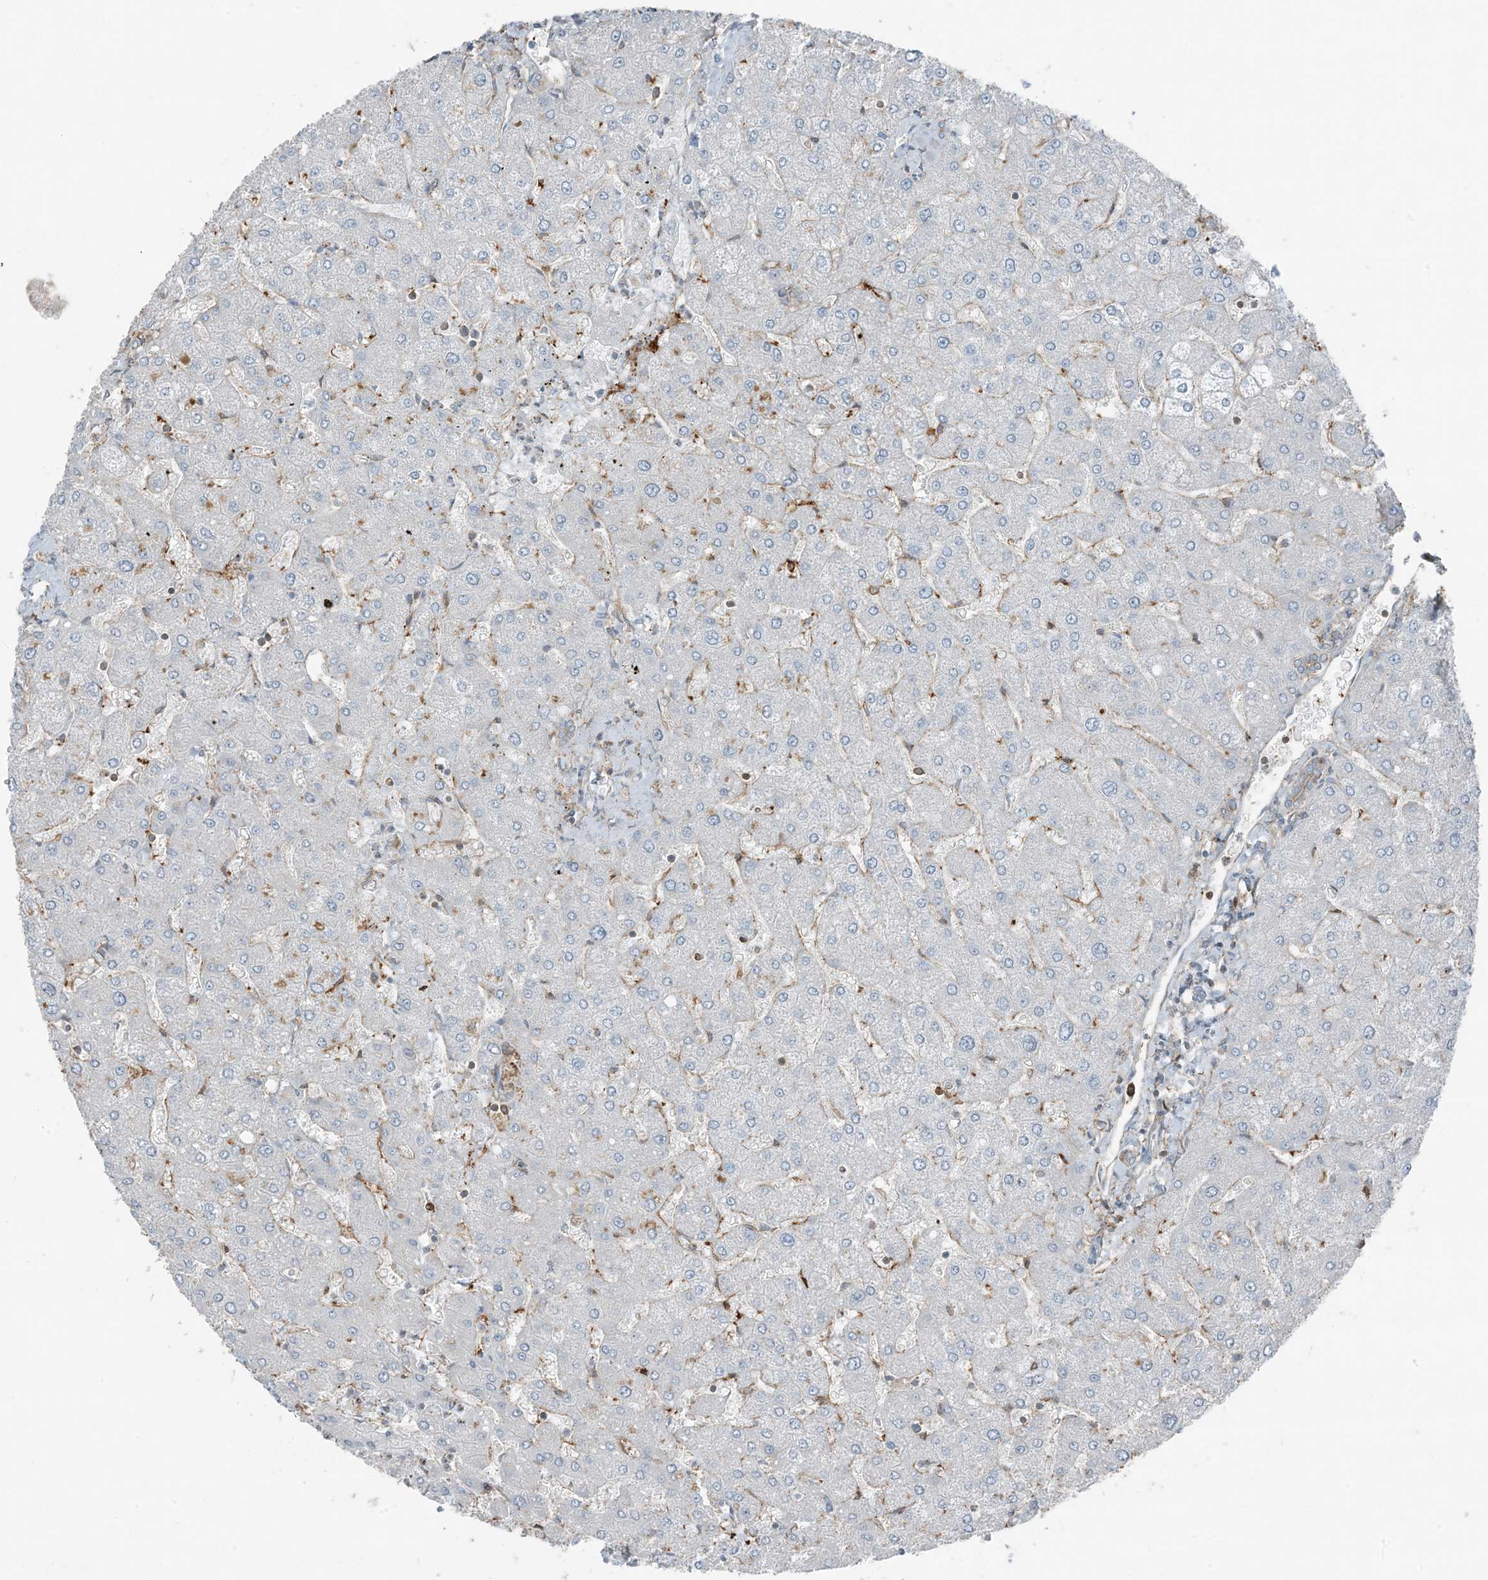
{"staining": {"intensity": "weak", "quantity": "25%-75%", "location": "cytoplasmic/membranous"}, "tissue": "liver", "cell_type": "Cholangiocytes", "image_type": "normal", "snomed": [{"axis": "morphology", "description": "Normal tissue, NOS"}, {"axis": "topography", "description": "Liver"}], "caption": "Protein expression by IHC shows weak cytoplasmic/membranous expression in approximately 25%-75% of cholangiocytes in normal liver.", "gene": "APOBEC3C", "patient": {"sex": "male", "age": 55}}